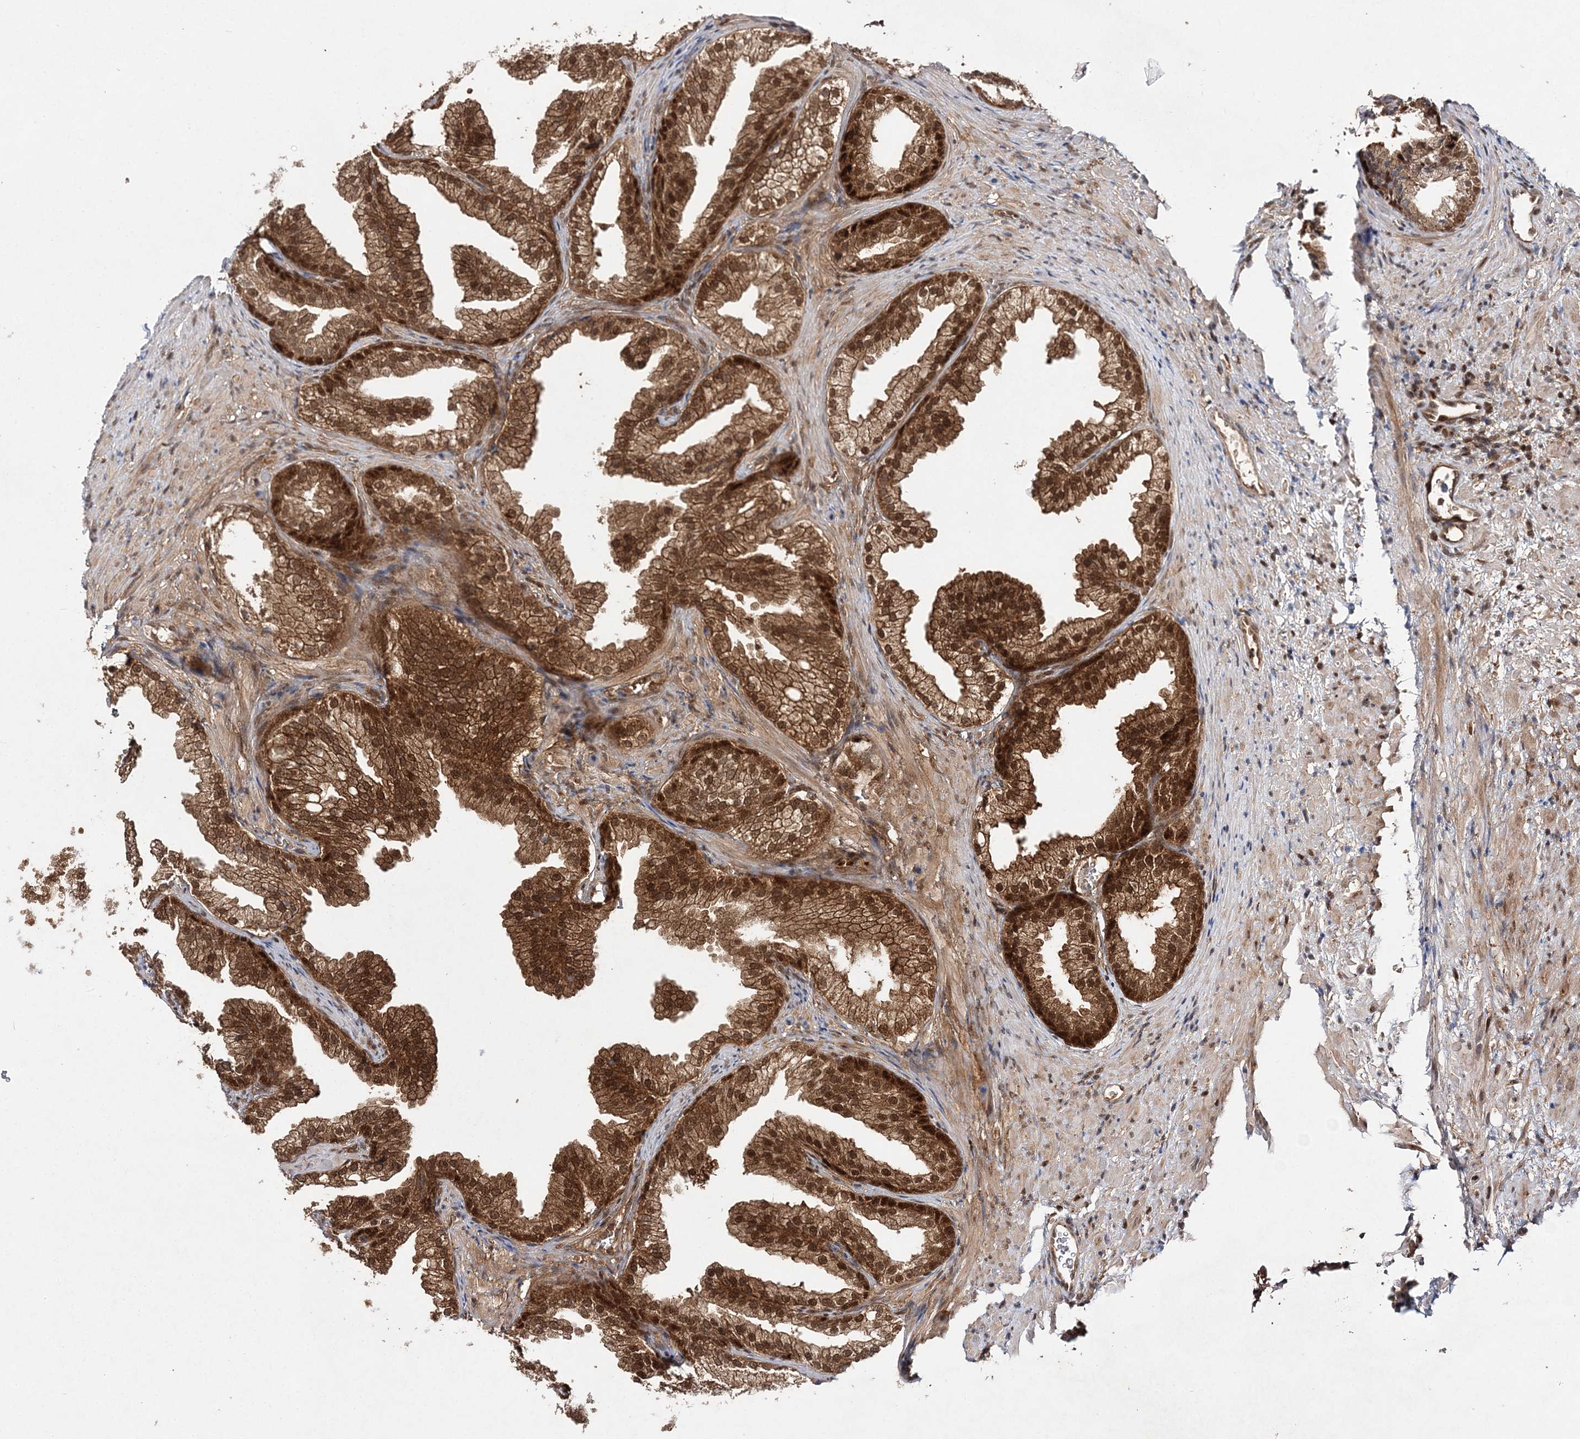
{"staining": {"intensity": "strong", "quantity": ">75%", "location": "cytoplasmic/membranous,nuclear"}, "tissue": "prostate", "cell_type": "Glandular cells", "image_type": "normal", "snomed": [{"axis": "morphology", "description": "Normal tissue, NOS"}, {"axis": "topography", "description": "Prostate"}], "caption": "Strong cytoplasmic/membranous,nuclear expression for a protein is present in about >75% of glandular cells of unremarkable prostate using IHC.", "gene": "NIF3L1", "patient": {"sex": "male", "age": 76}}